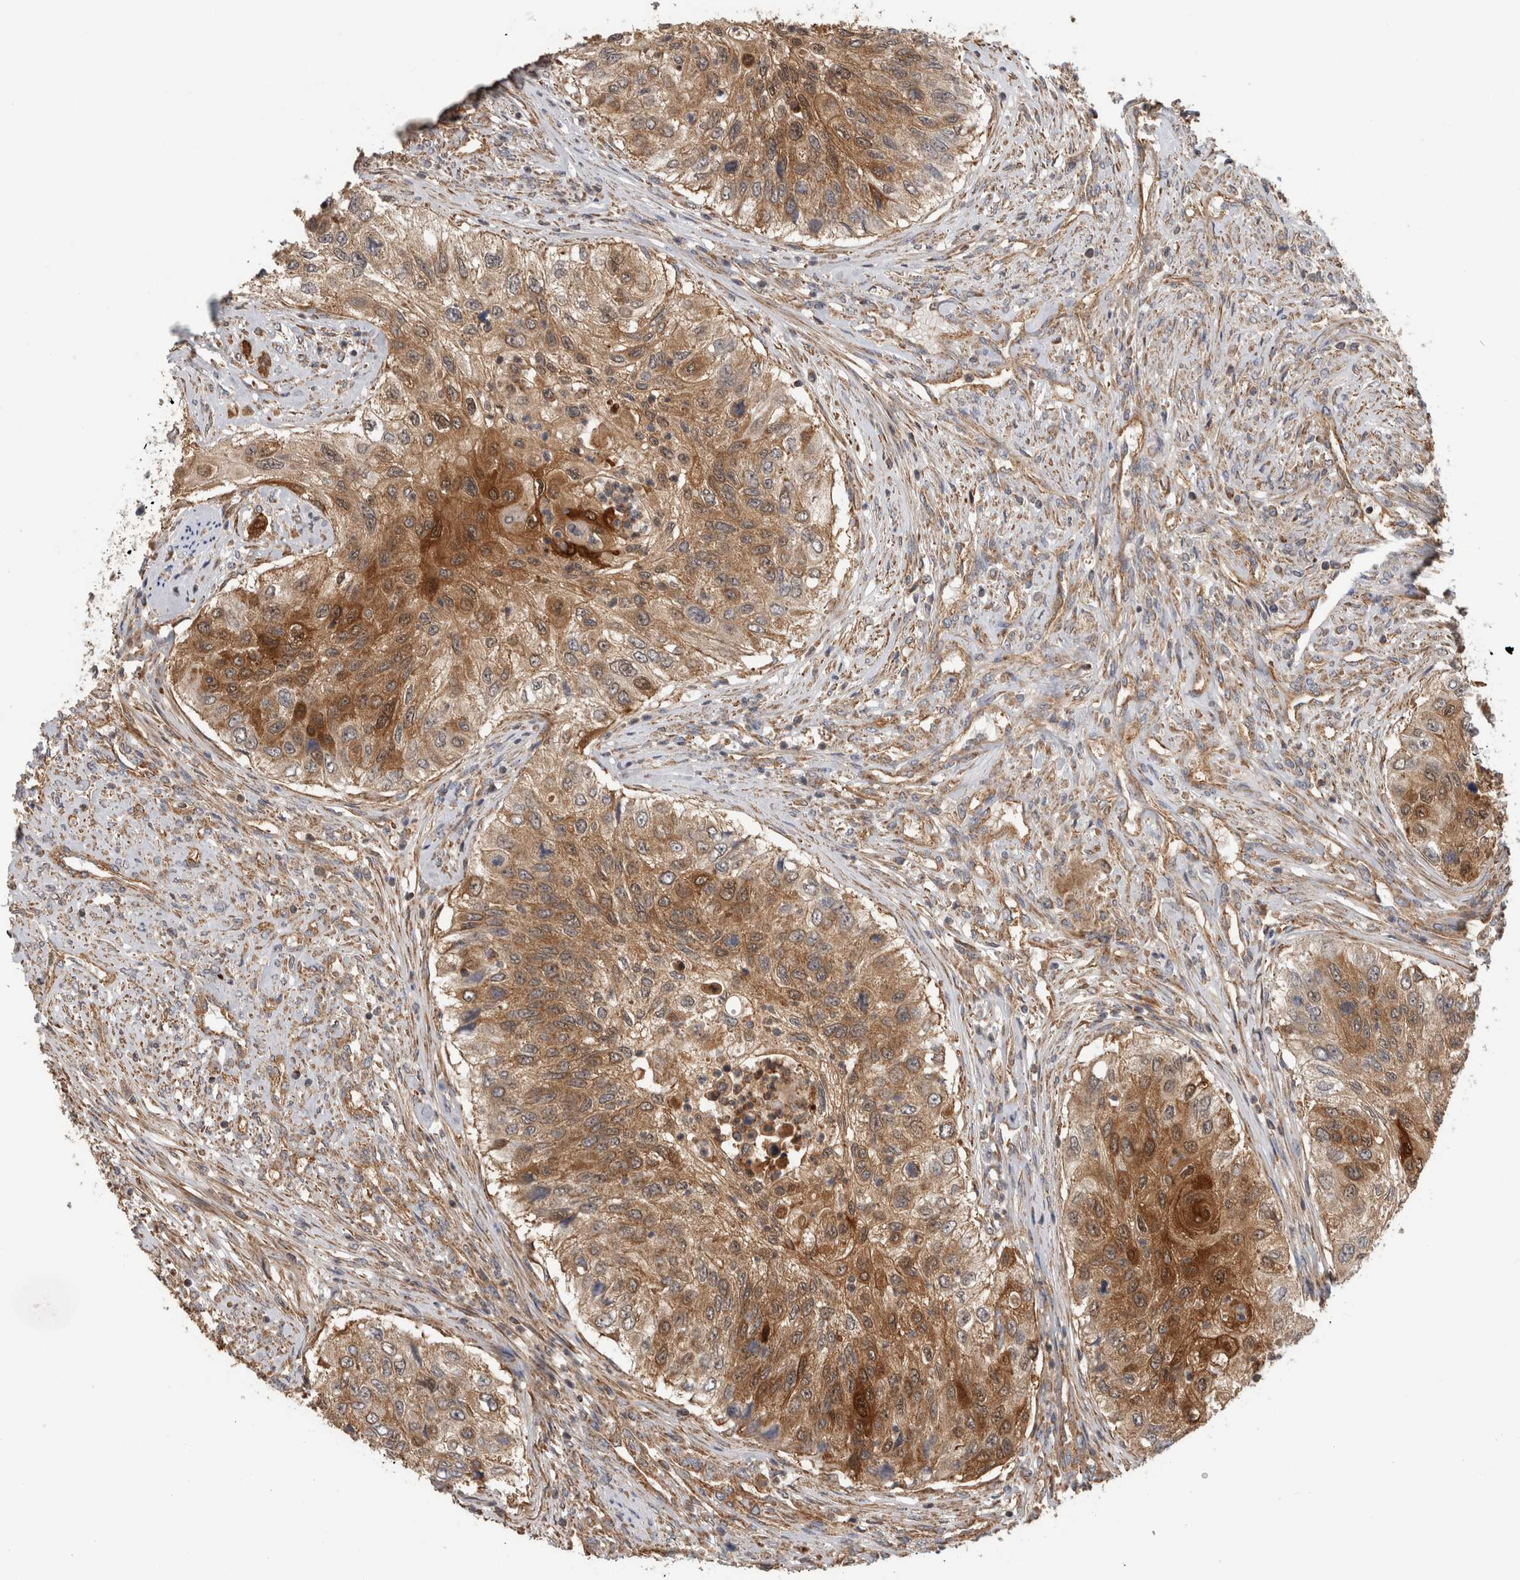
{"staining": {"intensity": "moderate", "quantity": ">75%", "location": "cytoplasmic/membranous"}, "tissue": "urothelial cancer", "cell_type": "Tumor cells", "image_type": "cancer", "snomed": [{"axis": "morphology", "description": "Urothelial carcinoma, High grade"}, {"axis": "topography", "description": "Urinary bladder"}], "caption": "IHC (DAB) staining of high-grade urothelial carcinoma displays moderate cytoplasmic/membranous protein staining in approximately >75% of tumor cells.", "gene": "SFXN2", "patient": {"sex": "female", "age": 60}}